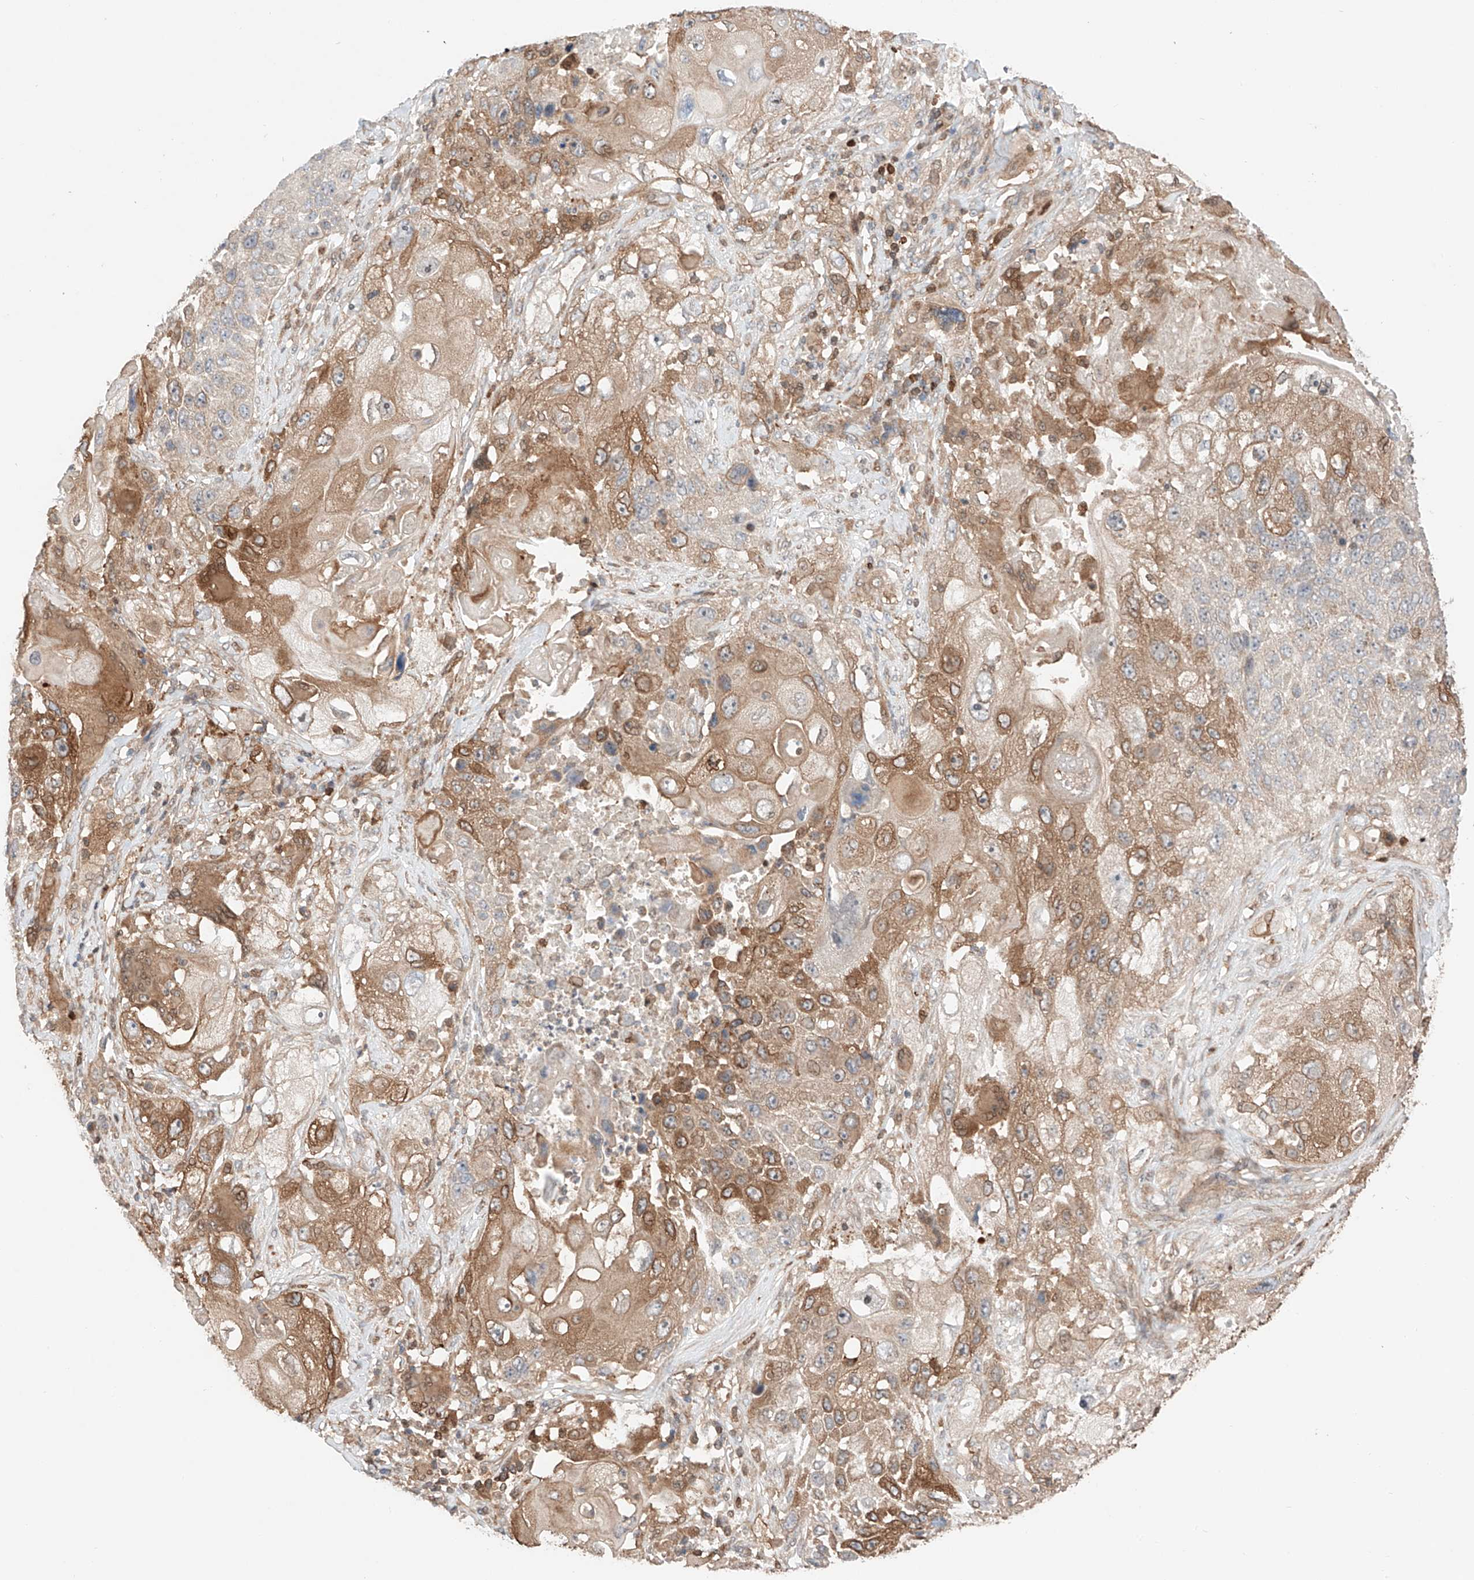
{"staining": {"intensity": "moderate", "quantity": "25%-75%", "location": "cytoplasmic/membranous"}, "tissue": "lung cancer", "cell_type": "Tumor cells", "image_type": "cancer", "snomed": [{"axis": "morphology", "description": "Squamous cell carcinoma, NOS"}, {"axis": "topography", "description": "Lung"}], "caption": "High-power microscopy captured an IHC histopathology image of lung squamous cell carcinoma, revealing moderate cytoplasmic/membranous positivity in about 25%-75% of tumor cells. Immunohistochemistry (ihc) stains the protein in brown and the nuclei are stained blue.", "gene": "IGSF22", "patient": {"sex": "male", "age": 61}}